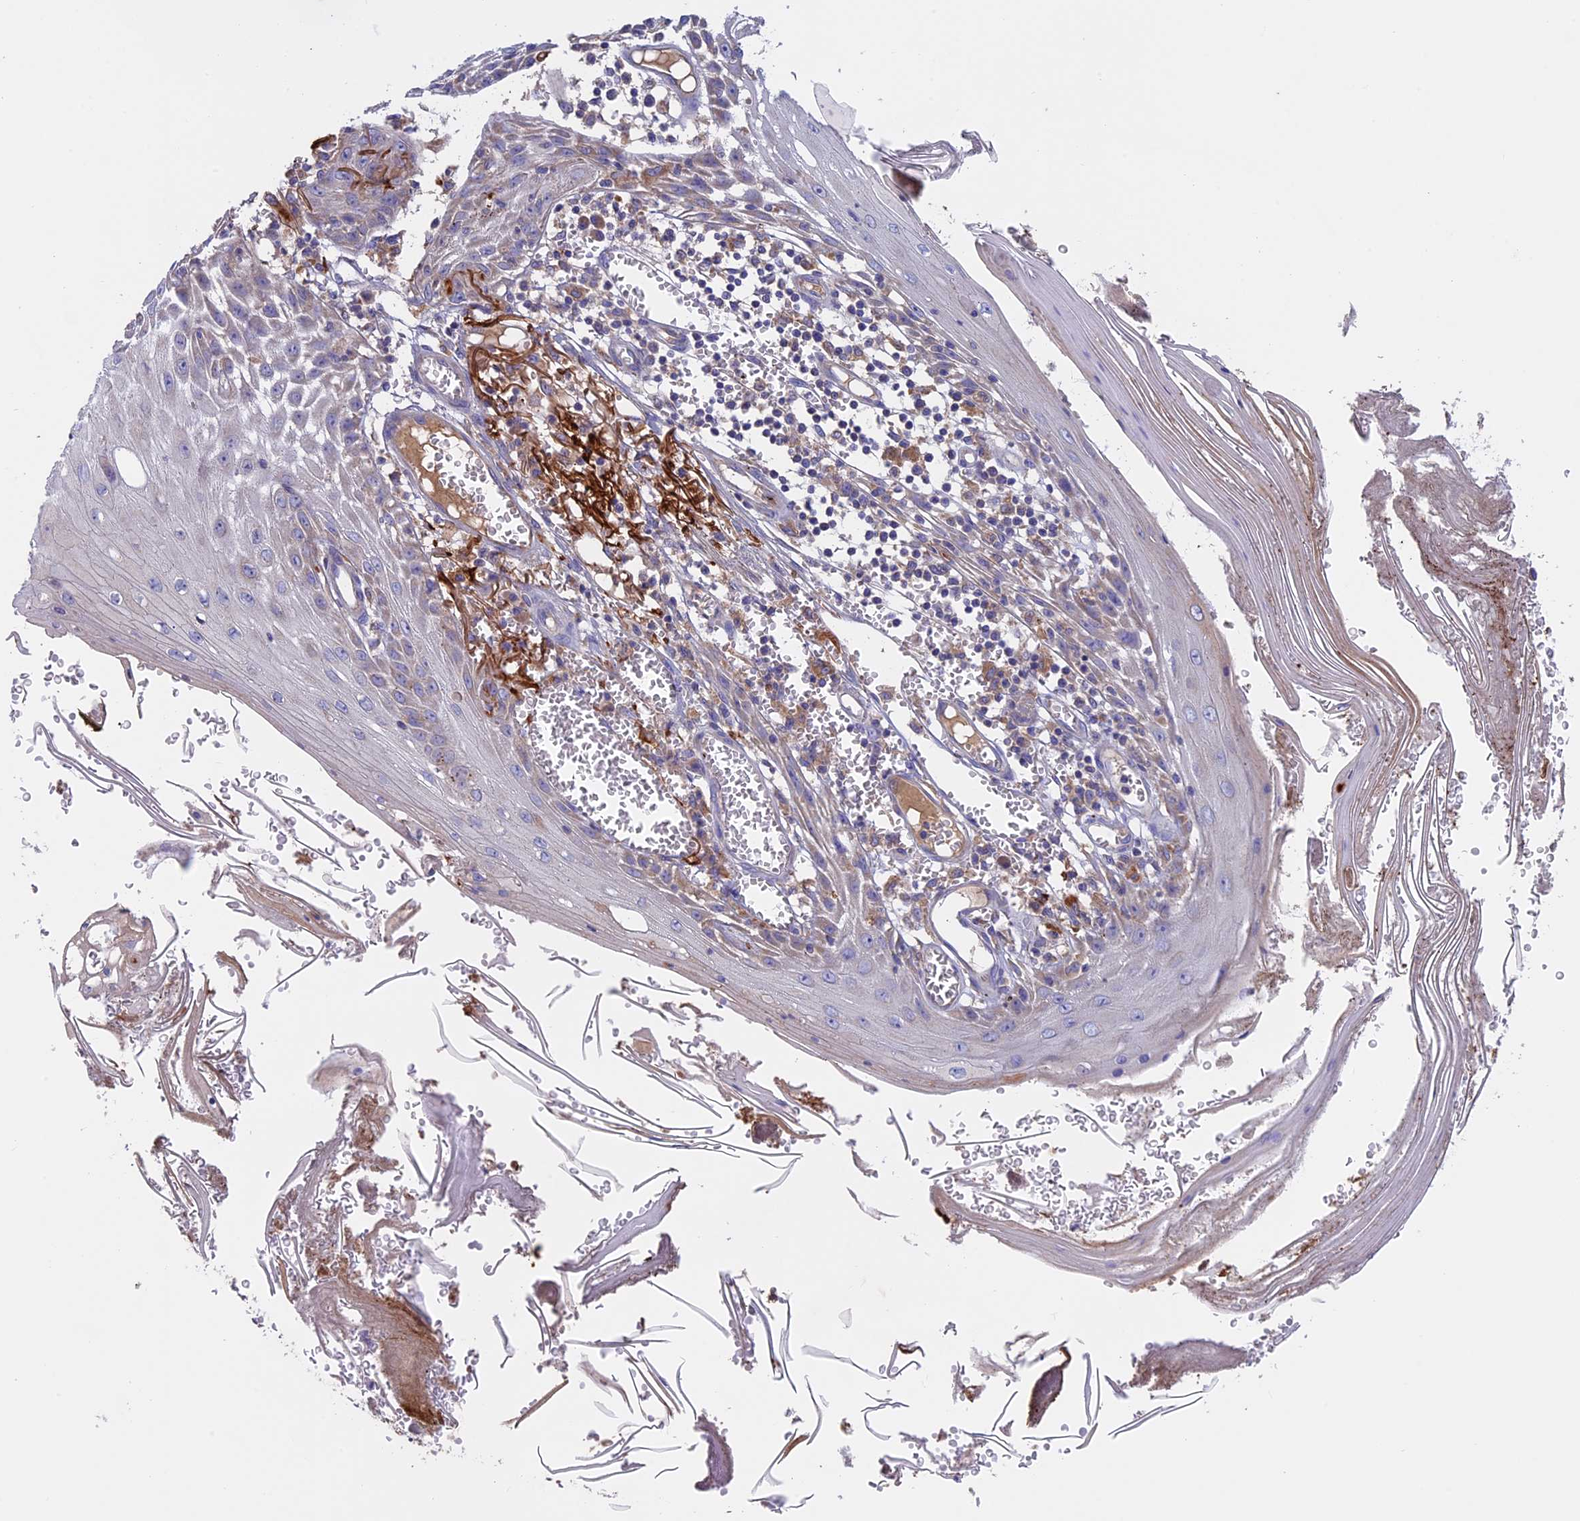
{"staining": {"intensity": "weak", "quantity": "<25%", "location": "cytoplasmic/membranous"}, "tissue": "skin cancer", "cell_type": "Tumor cells", "image_type": "cancer", "snomed": [{"axis": "morphology", "description": "Squamous cell carcinoma, NOS"}, {"axis": "topography", "description": "Skin"}], "caption": "Immunohistochemistry micrograph of neoplastic tissue: squamous cell carcinoma (skin) stained with DAB (3,3'-diaminobenzidine) demonstrates no significant protein staining in tumor cells. (DAB immunohistochemistry (IHC) visualized using brightfield microscopy, high magnification).", "gene": "PTPN9", "patient": {"sex": "female", "age": 73}}